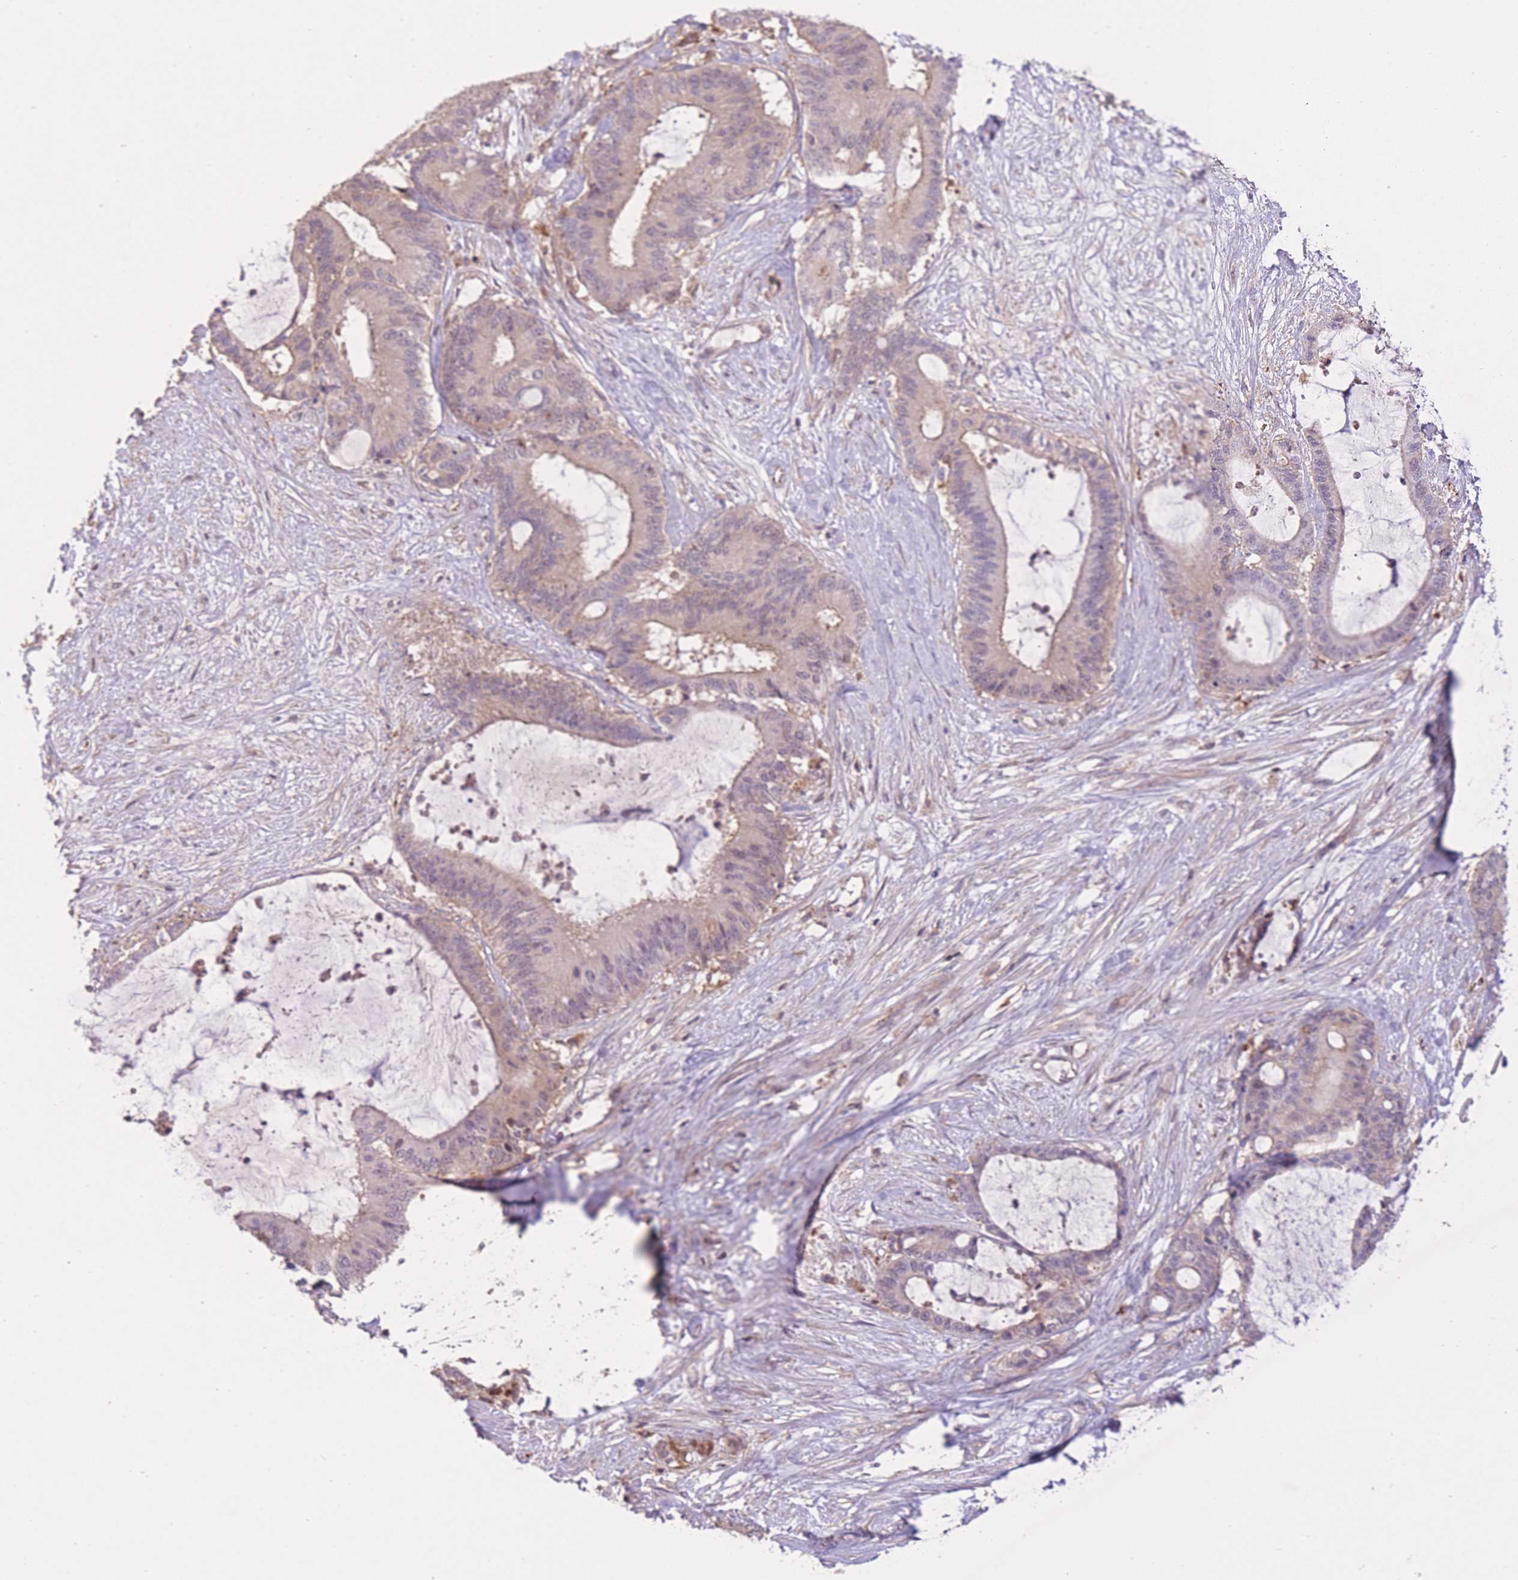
{"staining": {"intensity": "weak", "quantity": "<25%", "location": "cytoplasmic/membranous,nuclear"}, "tissue": "liver cancer", "cell_type": "Tumor cells", "image_type": "cancer", "snomed": [{"axis": "morphology", "description": "Normal tissue, NOS"}, {"axis": "morphology", "description": "Cholangiocarcinoma"}, {"axis": "topography", "description": "Liver"}, {"axis": "topography", "description": "Peripheral nerve tissue"}], "caption": "Liver cancer (cholangiocarcinoma) stained for a protein using immunohistochemistry (IHC) exhibits no staining tumor cells.", "gene": "POLR3F", "patient": {"sex": "female", "age": 73}}